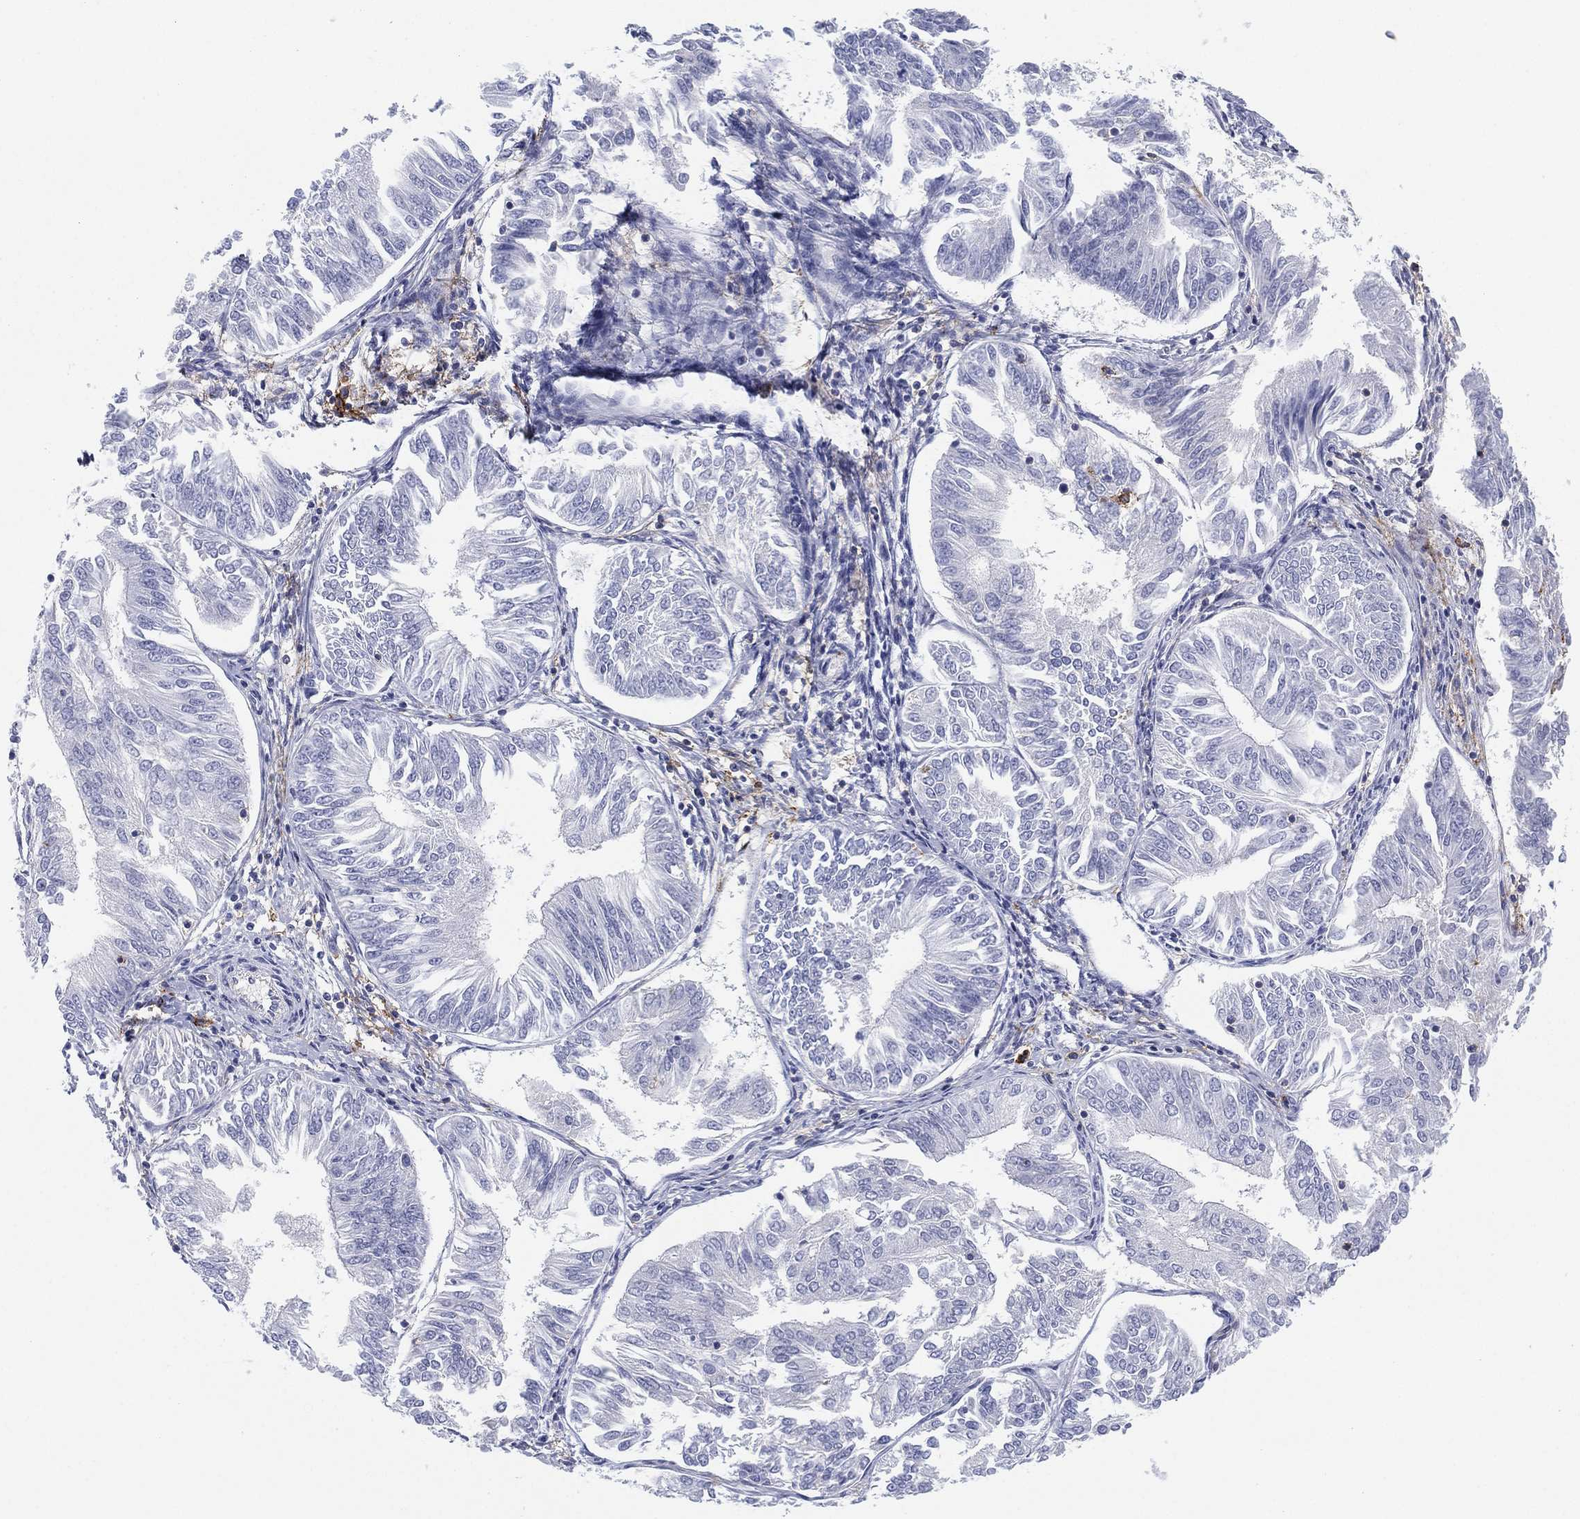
{"staining": {"intensity": "negative", "quantity": "none", "location": "none"}, "tissue": "endometrial cancer", "cell_type": "Tumor cells", "image_type": "cancer", "snomed": [{"axis": "morphology", "description": "Adenocarcinoma, NOS"}, {"axis": "topography", "description": "Endometrium"}], "caption": "Adenocarcinoma (endometrial) was stained to show a protein in brown. There is no significant staining in tumor cells.", "gene": "SELPLG", "patient": {"sex": "female", "age": 58}}